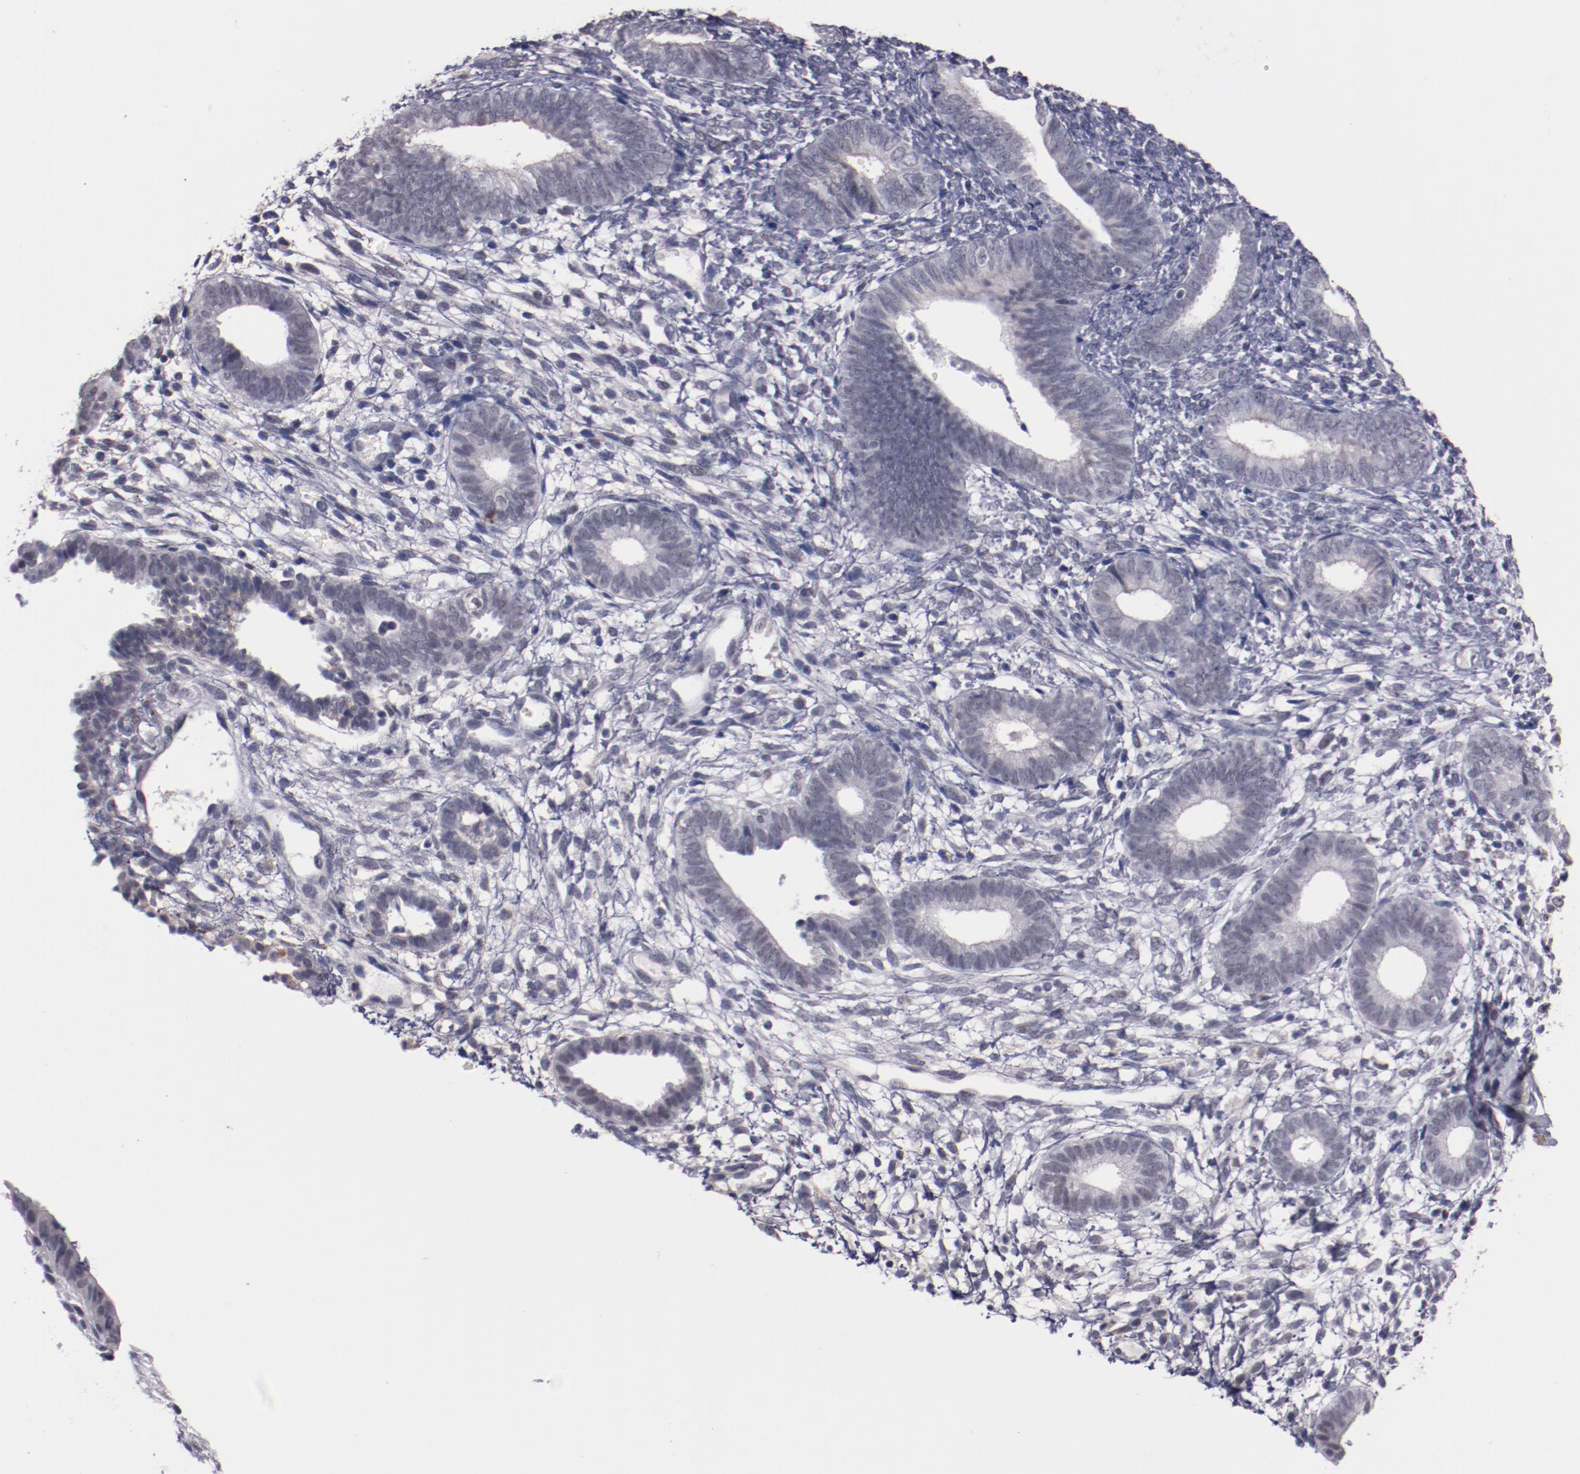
{"staining": {"intensity": "negative", "quantity": "none", "location": "none"}, "tissue": "endometrium", "cell_type": "Cells in endometrial stroma", "image_type": "normal", "snomed": [{"axis": "morphology", "description": "Normal tissue, NOS"}, {"axis": "topography", "description": "Smooth muscle"}, {"axis": "topography", "description": "Endometrium"}], "caption": "A high-resolution photomicrograph shows immunohistochemistry staining of unremarkable endometrium, which exhibits no significant expression in cells in endometrial stroma.", "gene": "SYP", "patient": {"sex": "female", "age": 57}}